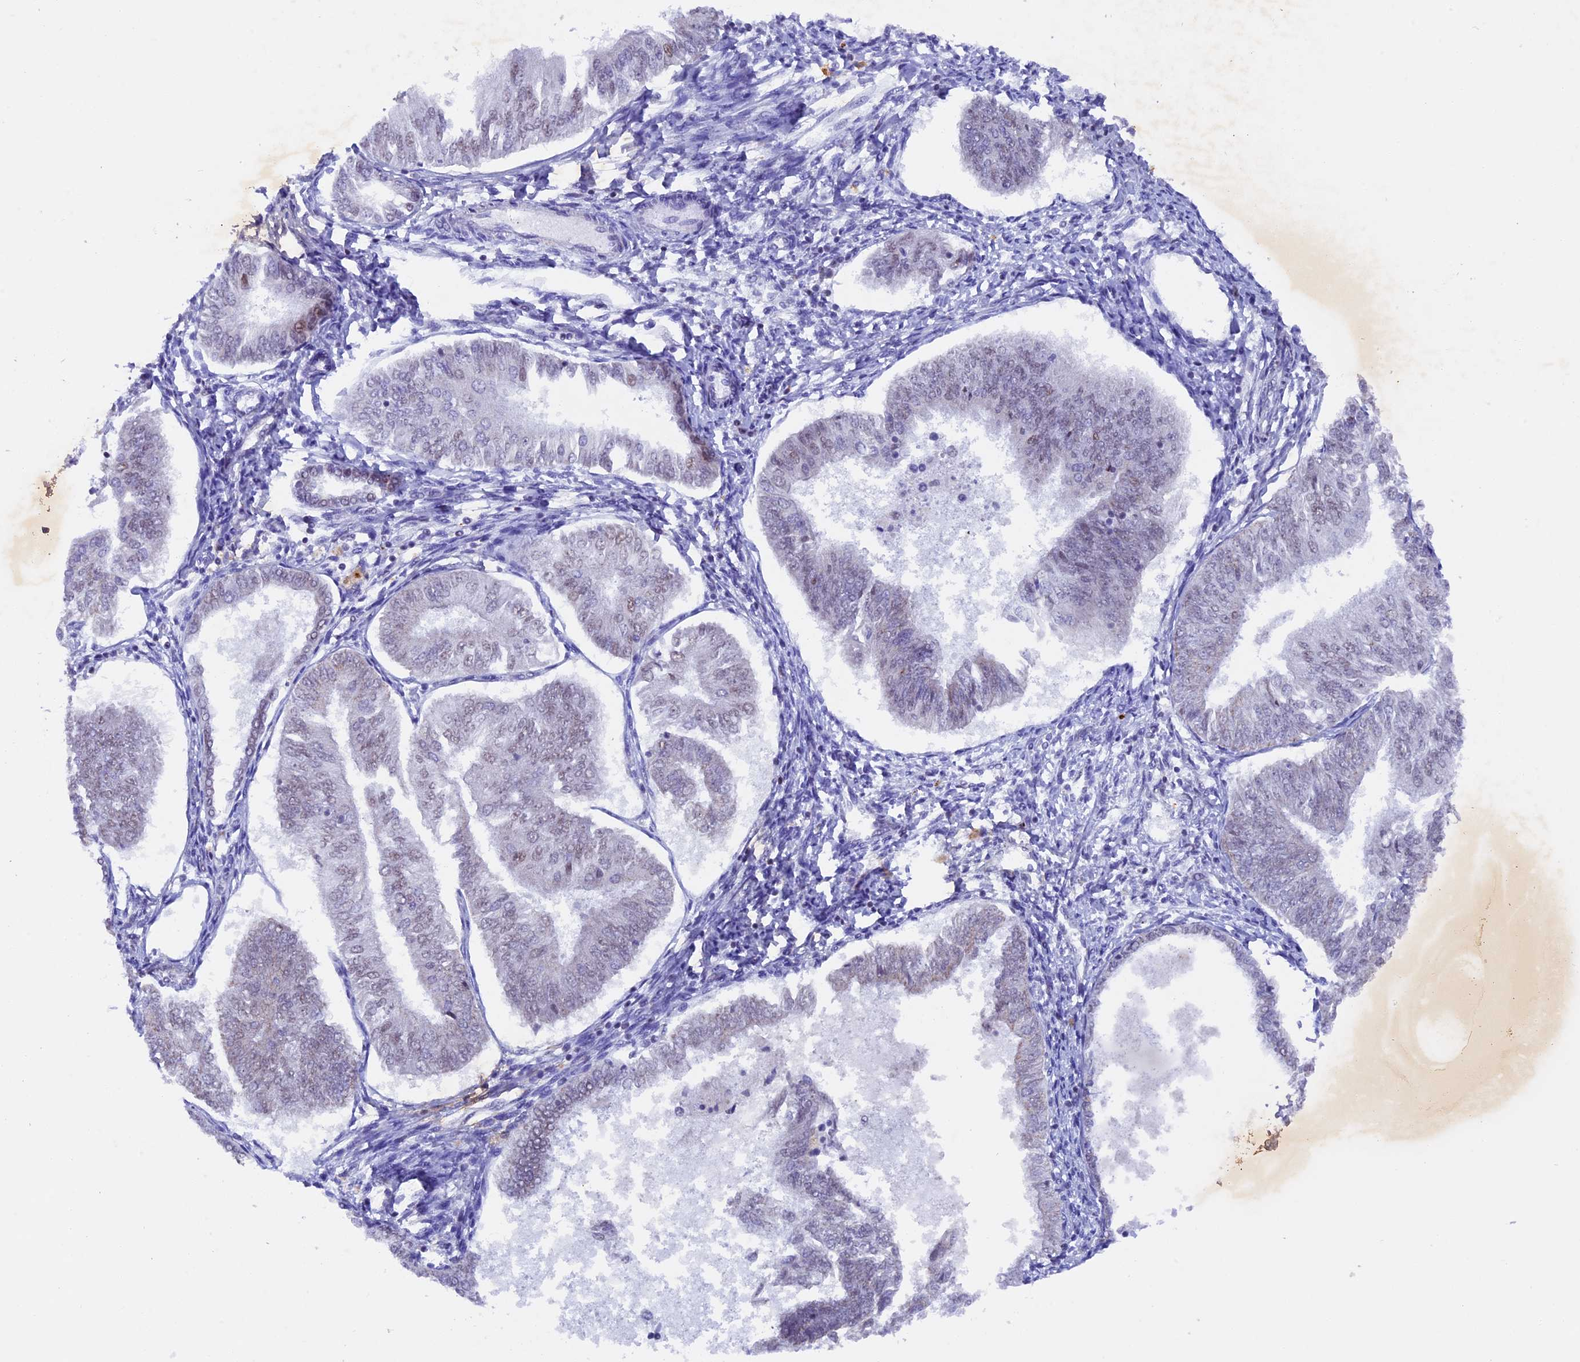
{"staining": {"intensity": "weak", "quantity": "<25%", "location": "nuclear"}, "tissue": "endometrial cancer", "cell_type": "Tumor cells", "image_type": "cancer", "snomed": [{"axis": "morphology", "description": "Adenocarcinoma, NOS"}, {"axis": "topography", "description": "Endometrium"}], "caption": "Micrograph shows no significant protein positivity in tumor cells of endometrial cancer (adenocarcinoma). The staining was performed using DAB to visualize the protein expression in brown, while the nuclei were stained in blue with hematoxylin (Magnification: 20x).", "gene": "TFAM", "patient": {"sex": "female", "age": 58}}